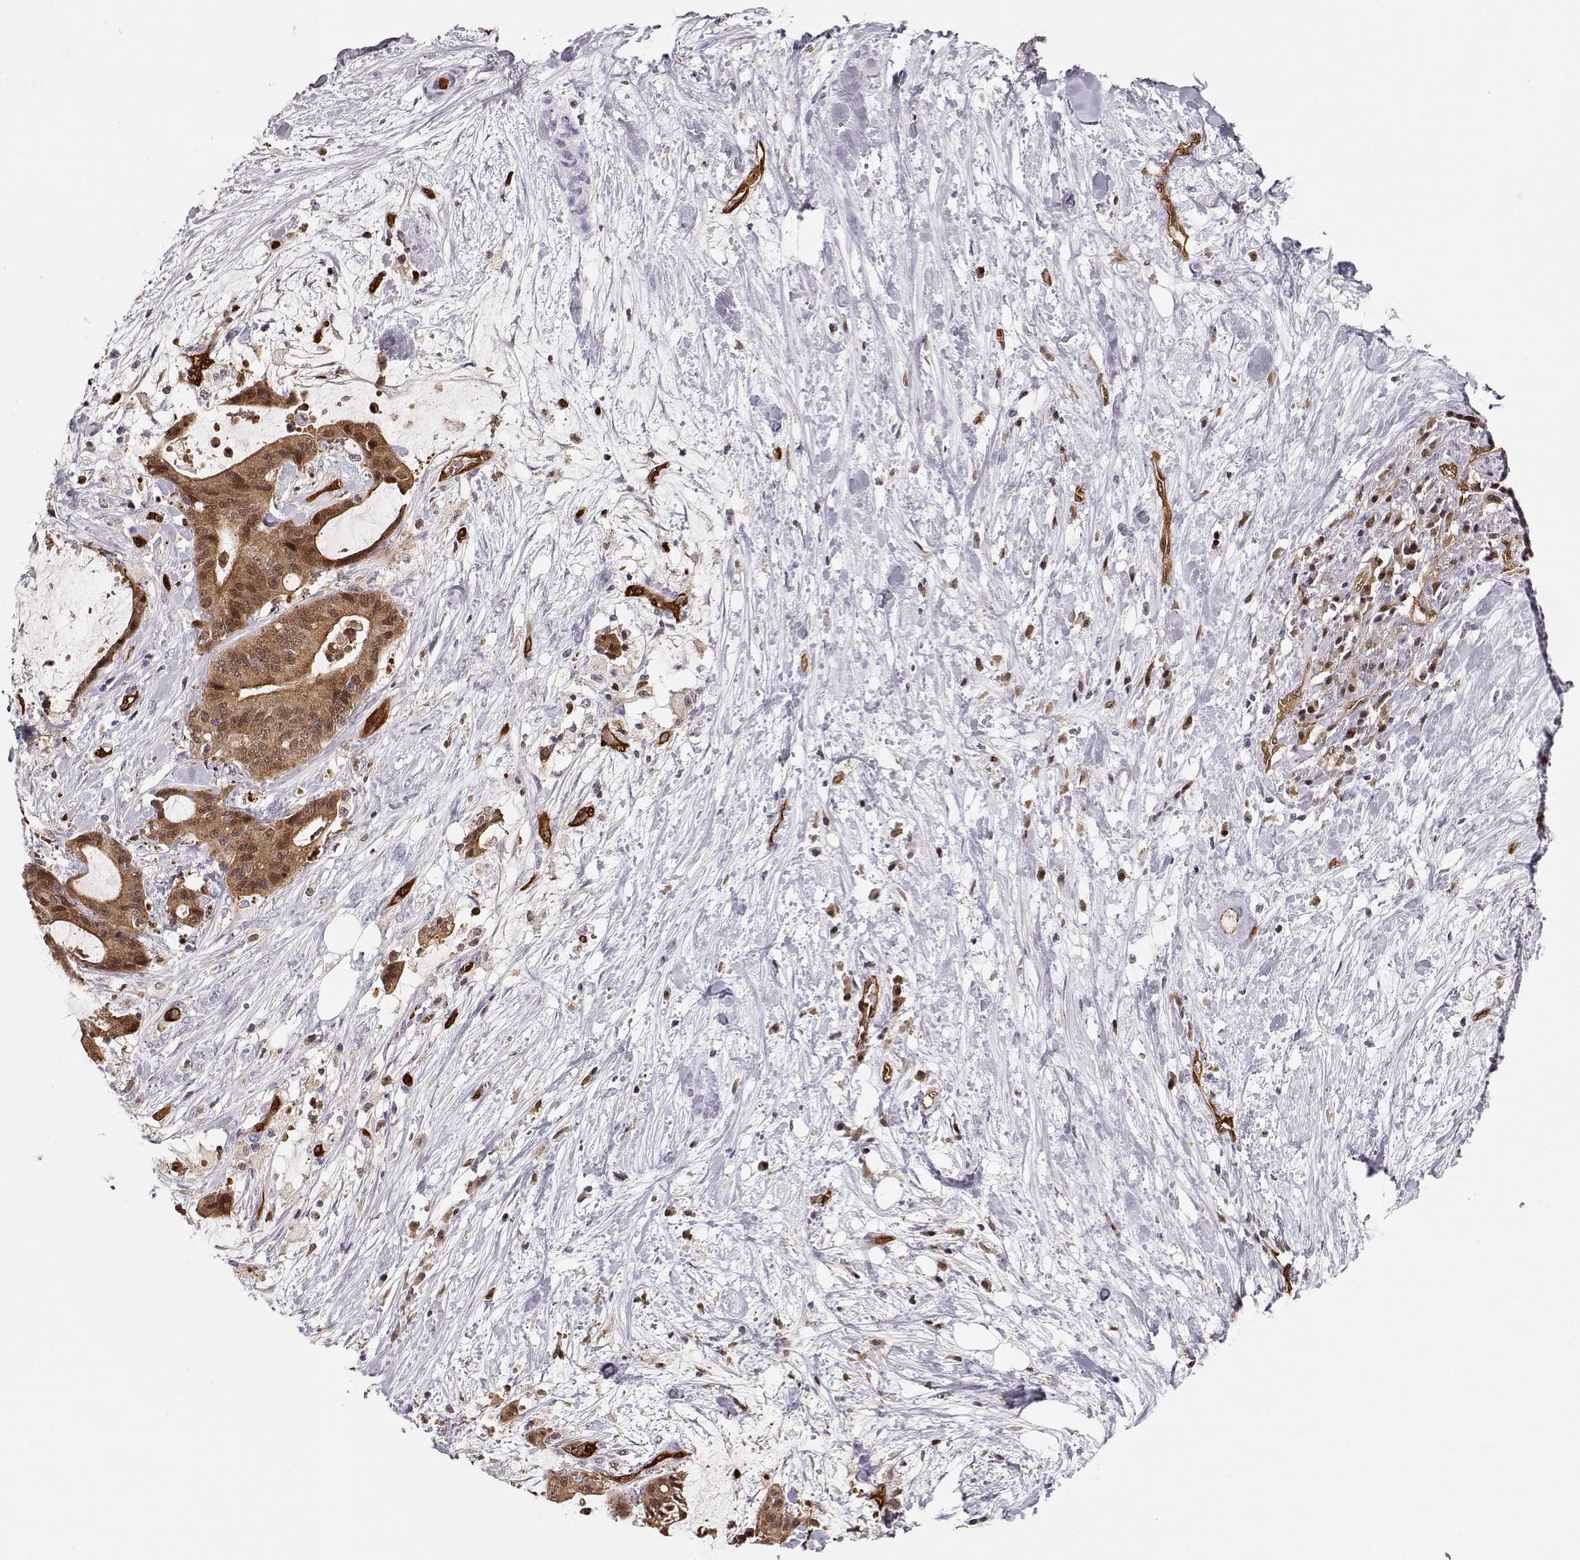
{"staining": {"intensity": "moderate", "quantity": ">75%", "location": "cytoplasmic/membranous,nuclear"}, "tissue": "liver cancer", "cell_type": "Tumor cells", "image_type": "cancer", "snomed": [{"axis": "morphology", "description": "Cholangiocarcinoma"}, {"axis": "topography", "description": "Liver"}], "caption": "Moderate cytoplasmic/membranous and nuclear staining for a protein is present in about >75% of tumor cells of liver cancer (cholangiocarcinoma) using immunohistochemistry.", "gene": "PNP", "patient": {"sex": "female", "age": 73}}